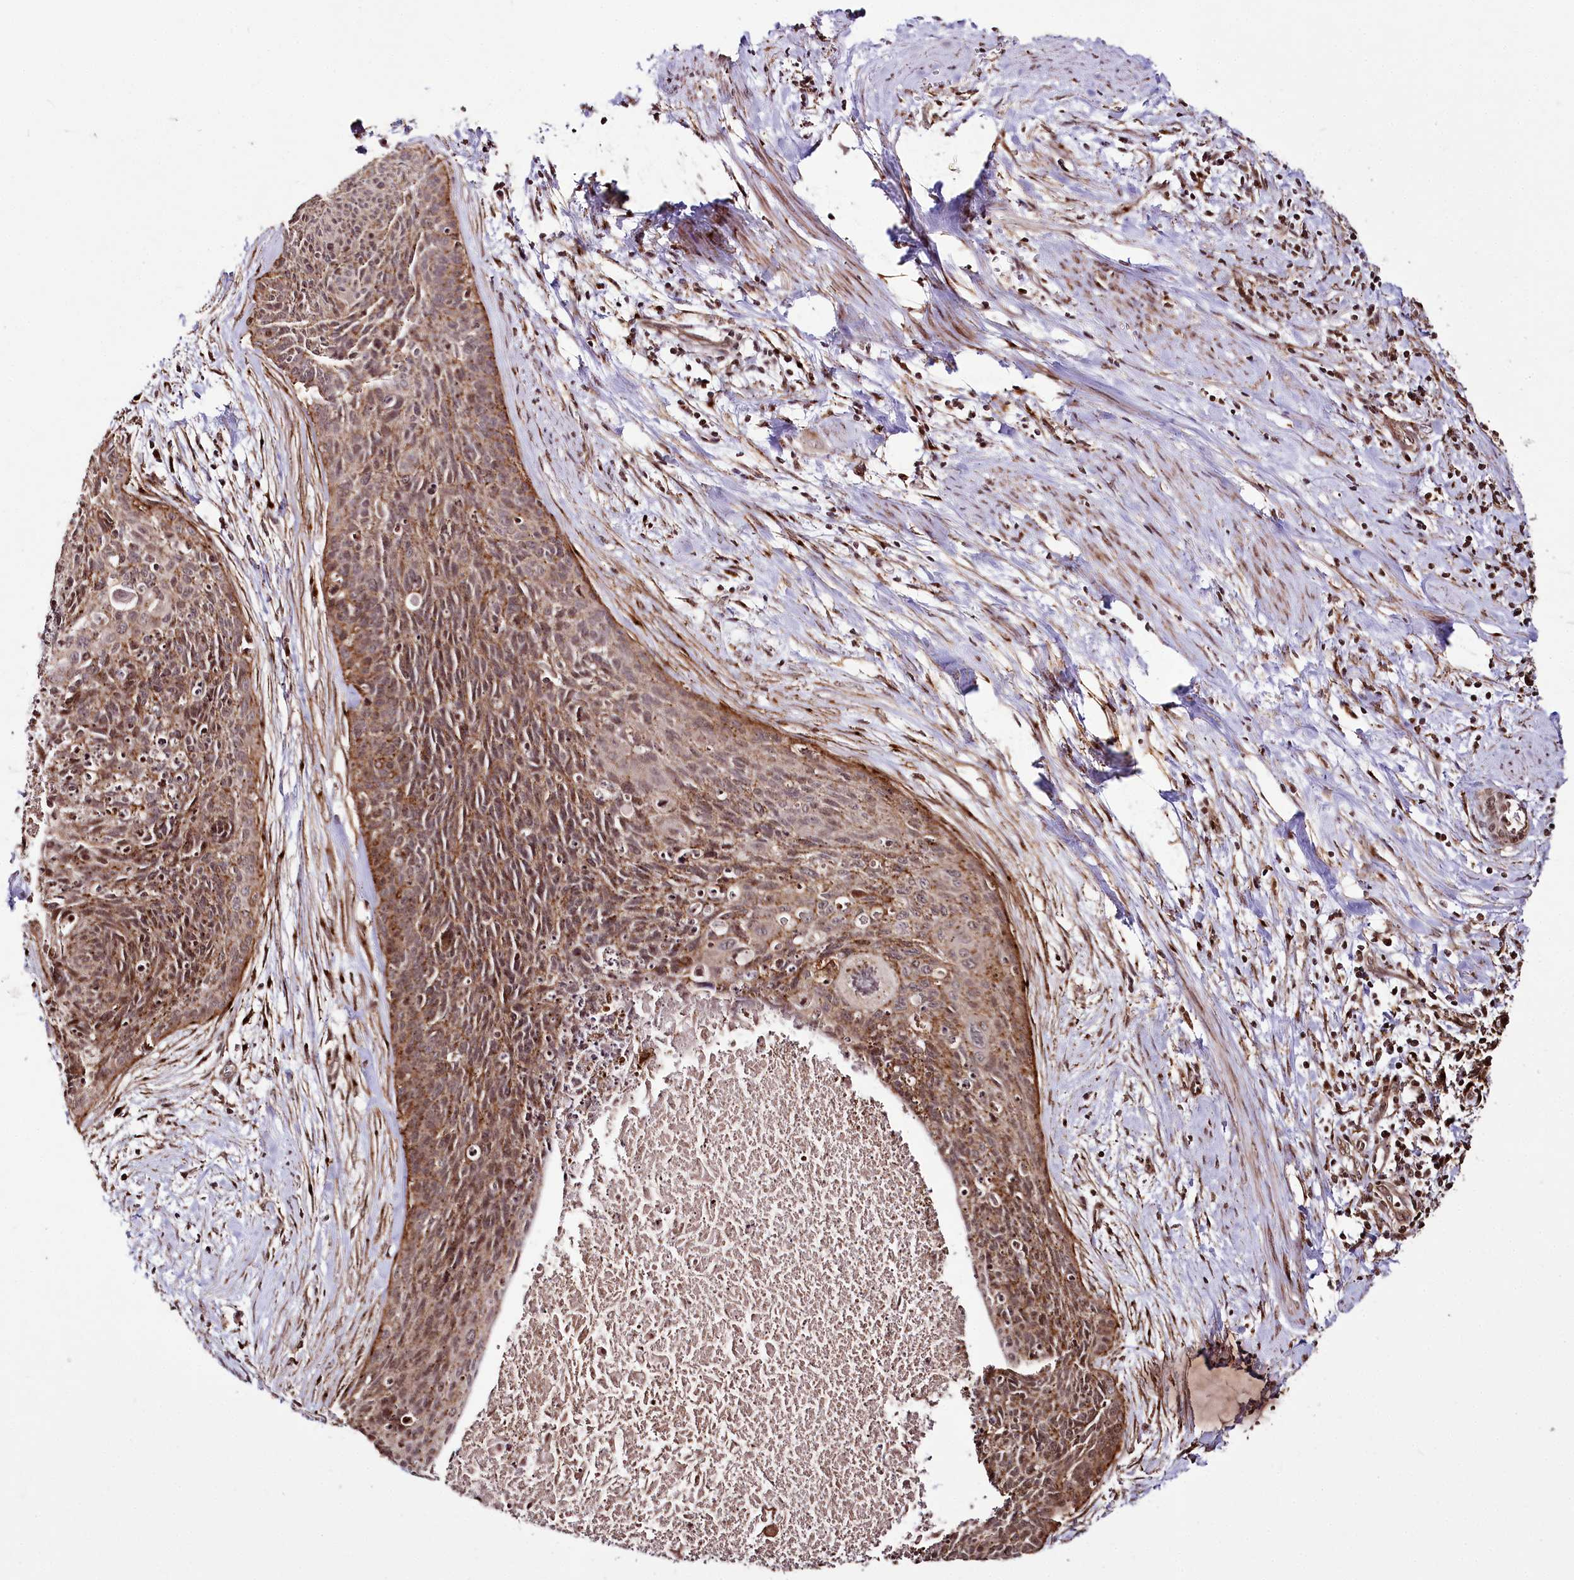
{"staining": {"intensity": "moderate", "quantity": ">75%", "location": "cytoplasmic/membranous,nuclear"}, "tissue": "cervical cancer", "cell_type": "Tumor cells", "image_type": "cancer", "snomed": [{"axis": "morphology", "description": "Squamous cell carcinoma, NOS"}, {"axis": "topography", "description": "Cervix"}], "caption": "Protein expression by IHC reveals moderate cytoplasmic/membranous and nuclear positivity in approximately >75% of tumor cells in cervical cancer.", "gene": "HOXC8", "patient": {"sex": "female", "age": 55}}